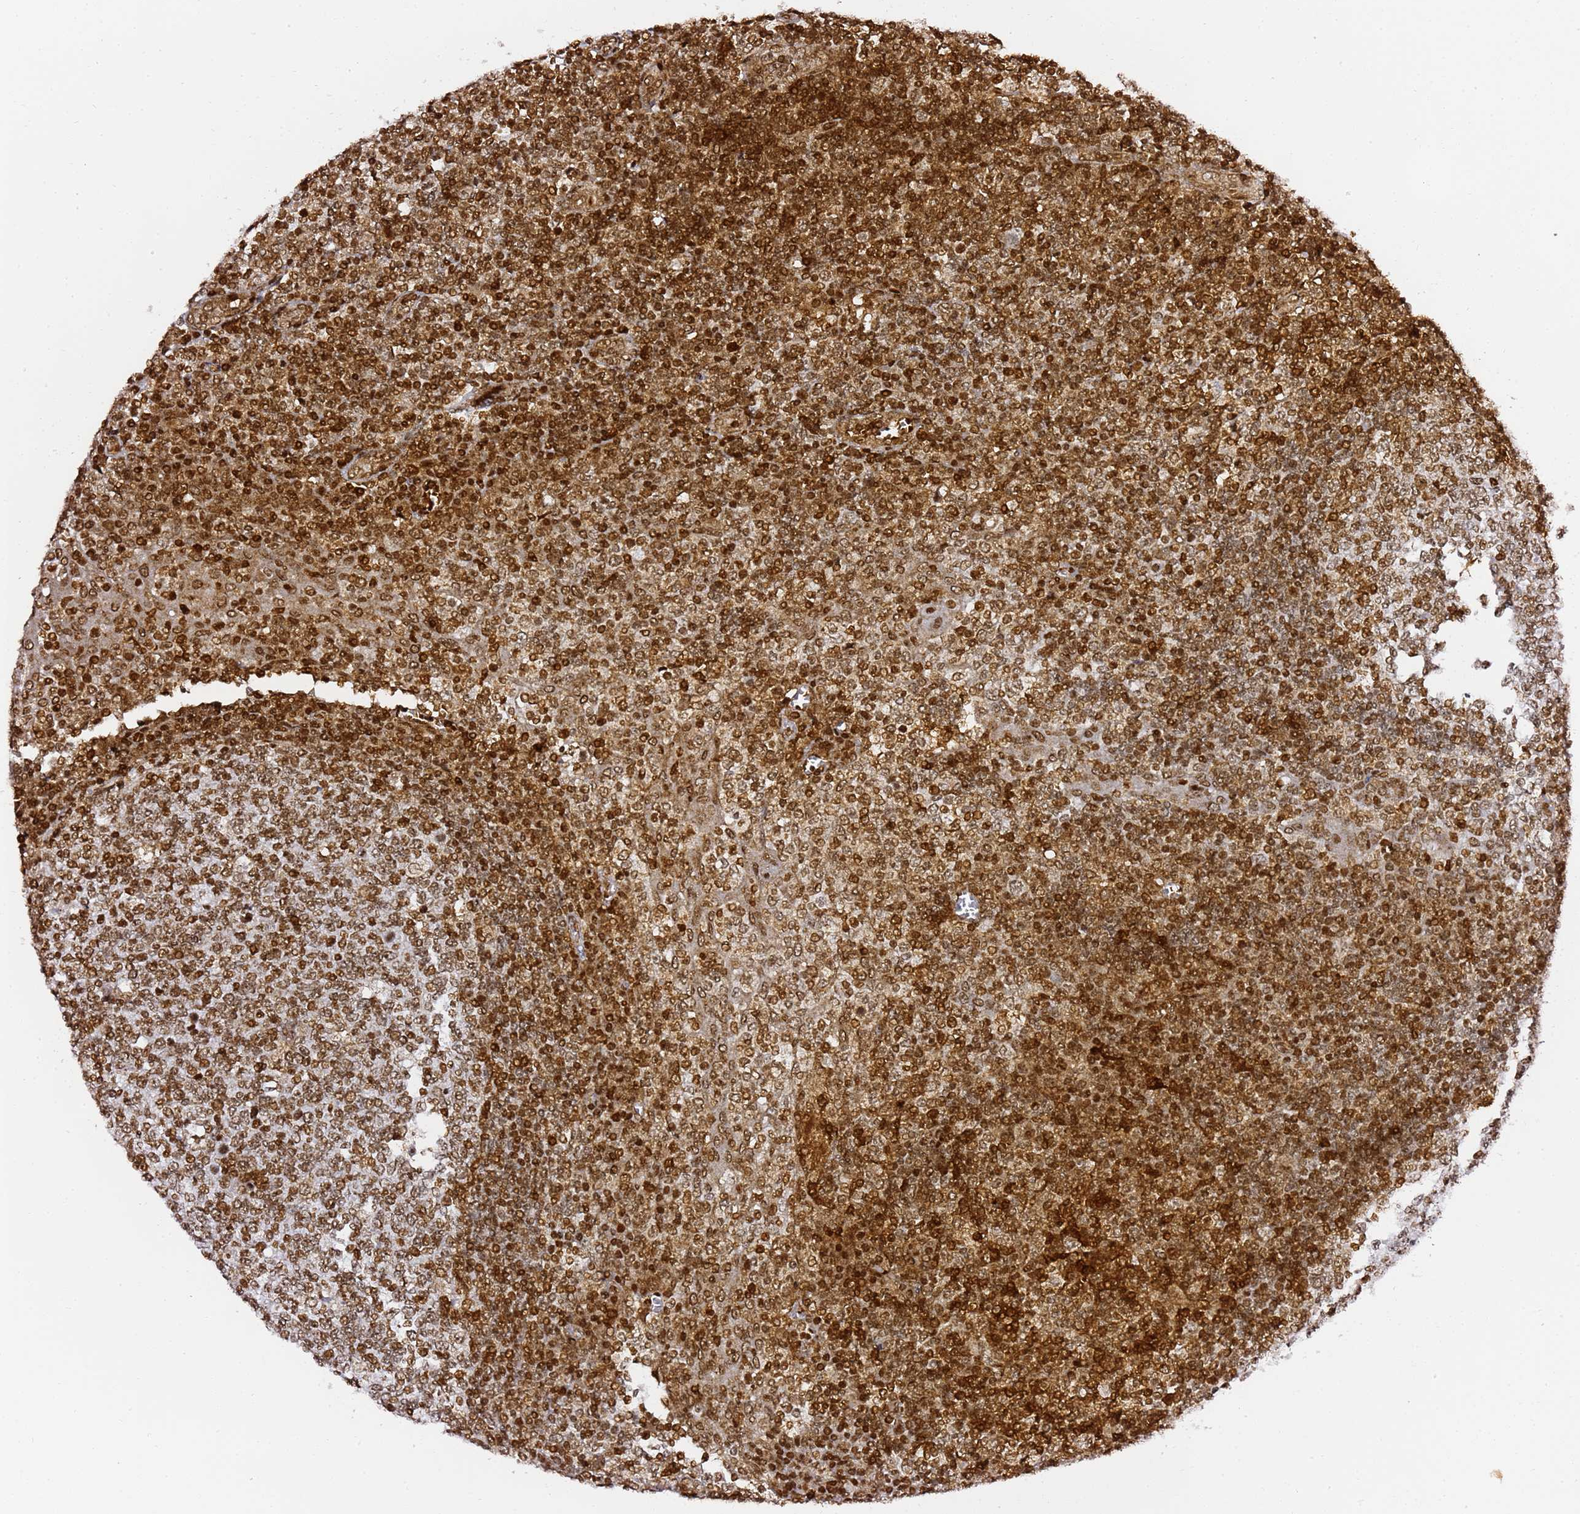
{"staining": {"intensity": "moderate", "quantity": "25%-75%", "location": "nuclear"}, "tissue": "tonsil", "cell_type": "Germinal center cells", "image_type": "normal", "snomed": [{"axis": "morphology", "description": "Normal tissue, NOS"}, {"axis": "topography", "description": "Tonsil"}], "caption": "About 25%-75% of germinal center cells in normal tonsil exhibit moderate nuclear protein positivity as visualized by brown immunohistochemical staining.", "gene": "GBP2", "patient": {"sex": "female", "age": 19}}